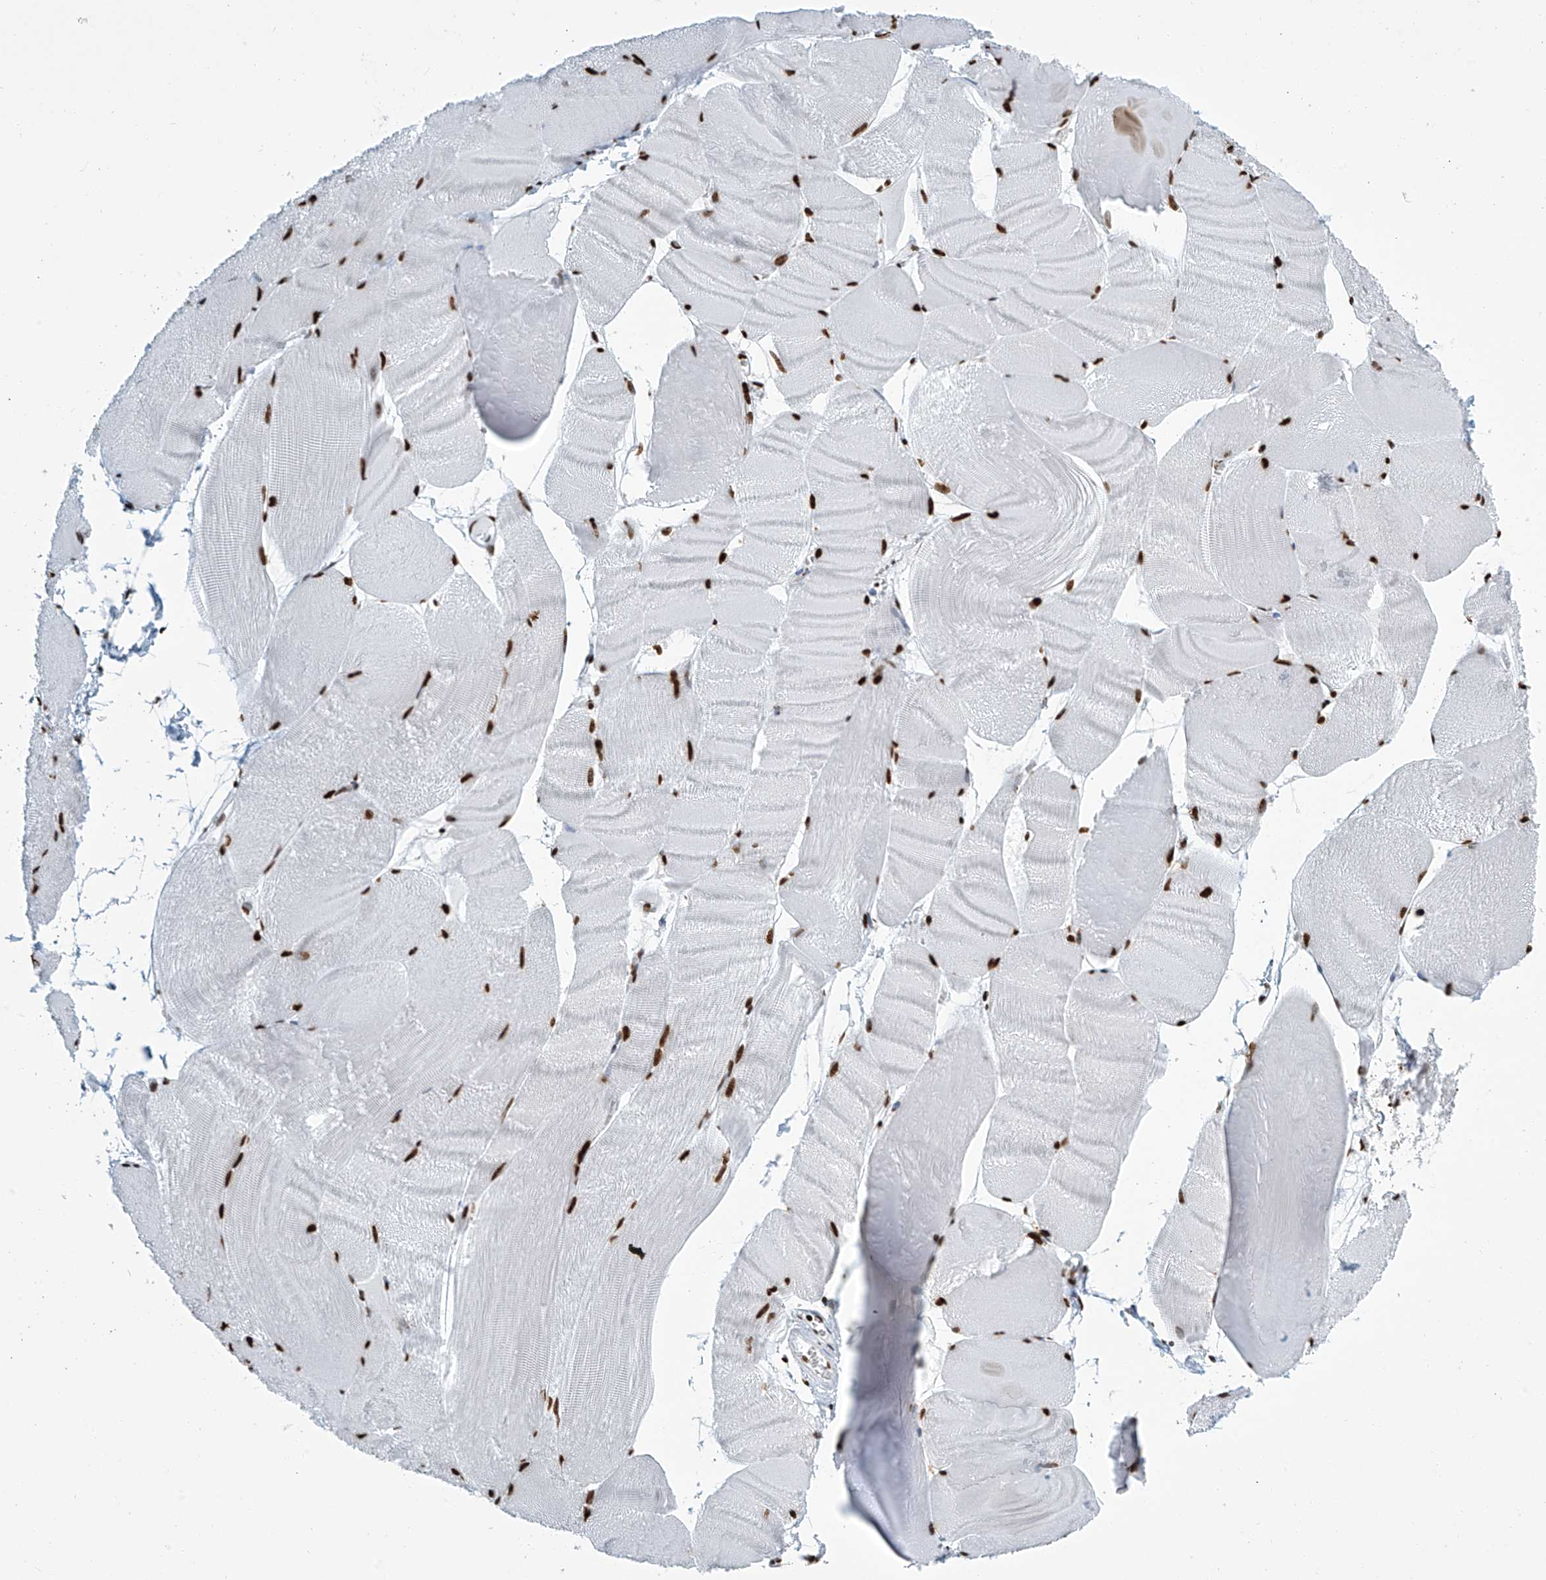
{"staining": {"intensity": "strong", "quantity": ">75%", "location": "nuclear"}, "tissue": "skeletal muscle", "cell_type": "Myocytes", "image_type": "normal", "snomed": [{"axis": "morphology", "description": "Normal tissue, NOS"}, {"axis": "morphology", "description": "Basal cell carcinoma"}, {"axis": "topography", "description": "Skeletal muscle"}], "caption": "The image exhibits a brown stain indicating the presence of a protein in the nuclear of myocytes in skeletal muscle.", "gene": "ENSG00000257390", "patient": {"sex": "female", "age": 64}}